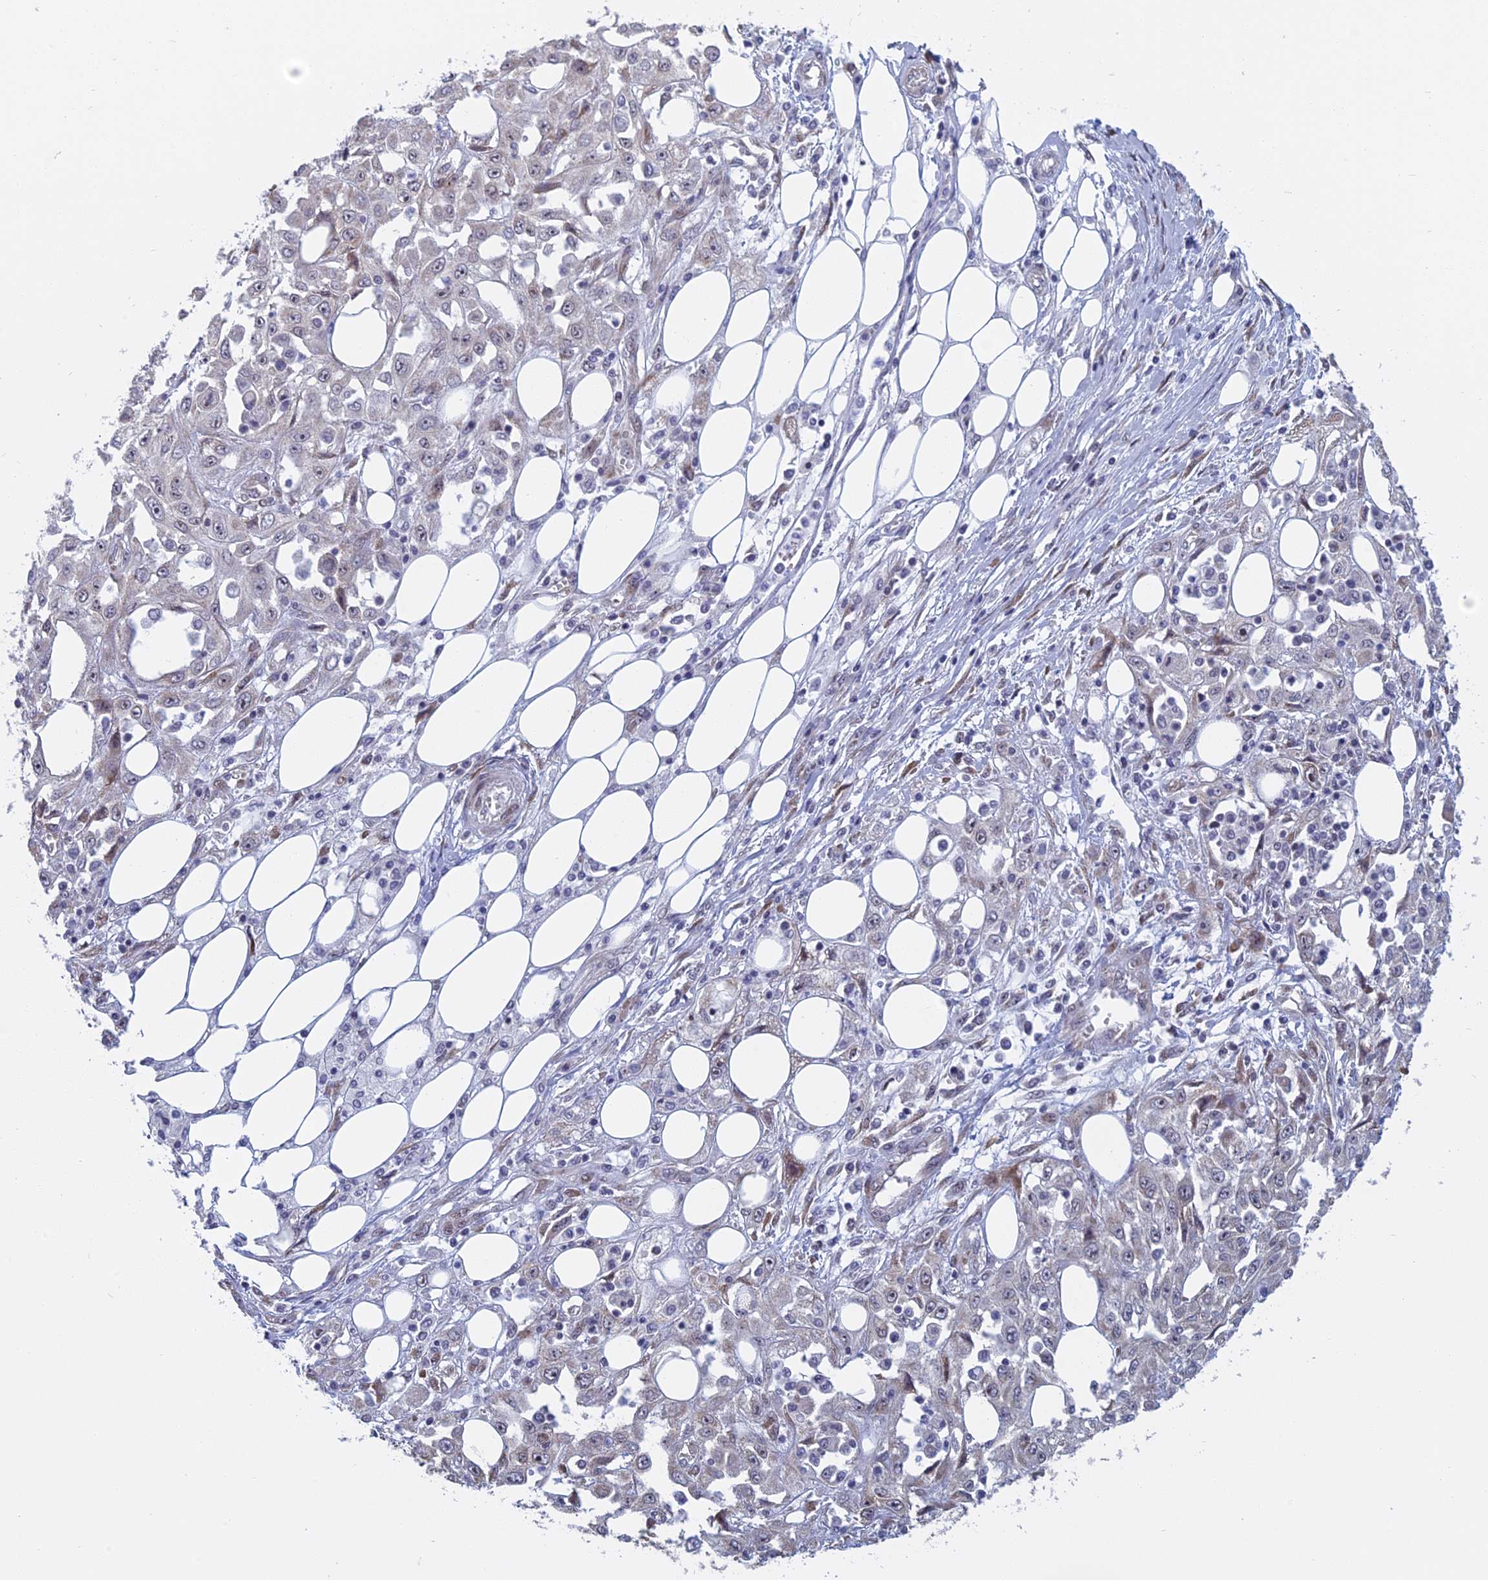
{"staining": {"intensity": "negative", "quantity": "none", "location": "none"}, "tissue": "skin cancer", "cell_type": "Tumor cells", "image_type": "cancer", "snomed": [{"axis": "morphology", "description": "Squamous cell carcinoma, NOS"}, {"axis": "morphology", "description": "Squamous cell carcinoma, metastatic, NOS"}, {"axis": "topography", "description": "Skin"}, {"axis": "topography", "description": "Lymph node"}], "caption": "Immunohistochemistry image of human skin squamous cell carcinoma stained for a protein (brown), which exhibits no expression in tumor cells.", "gene": "RPS19BP1", "patient": {"sex": "male", "age": 75}}